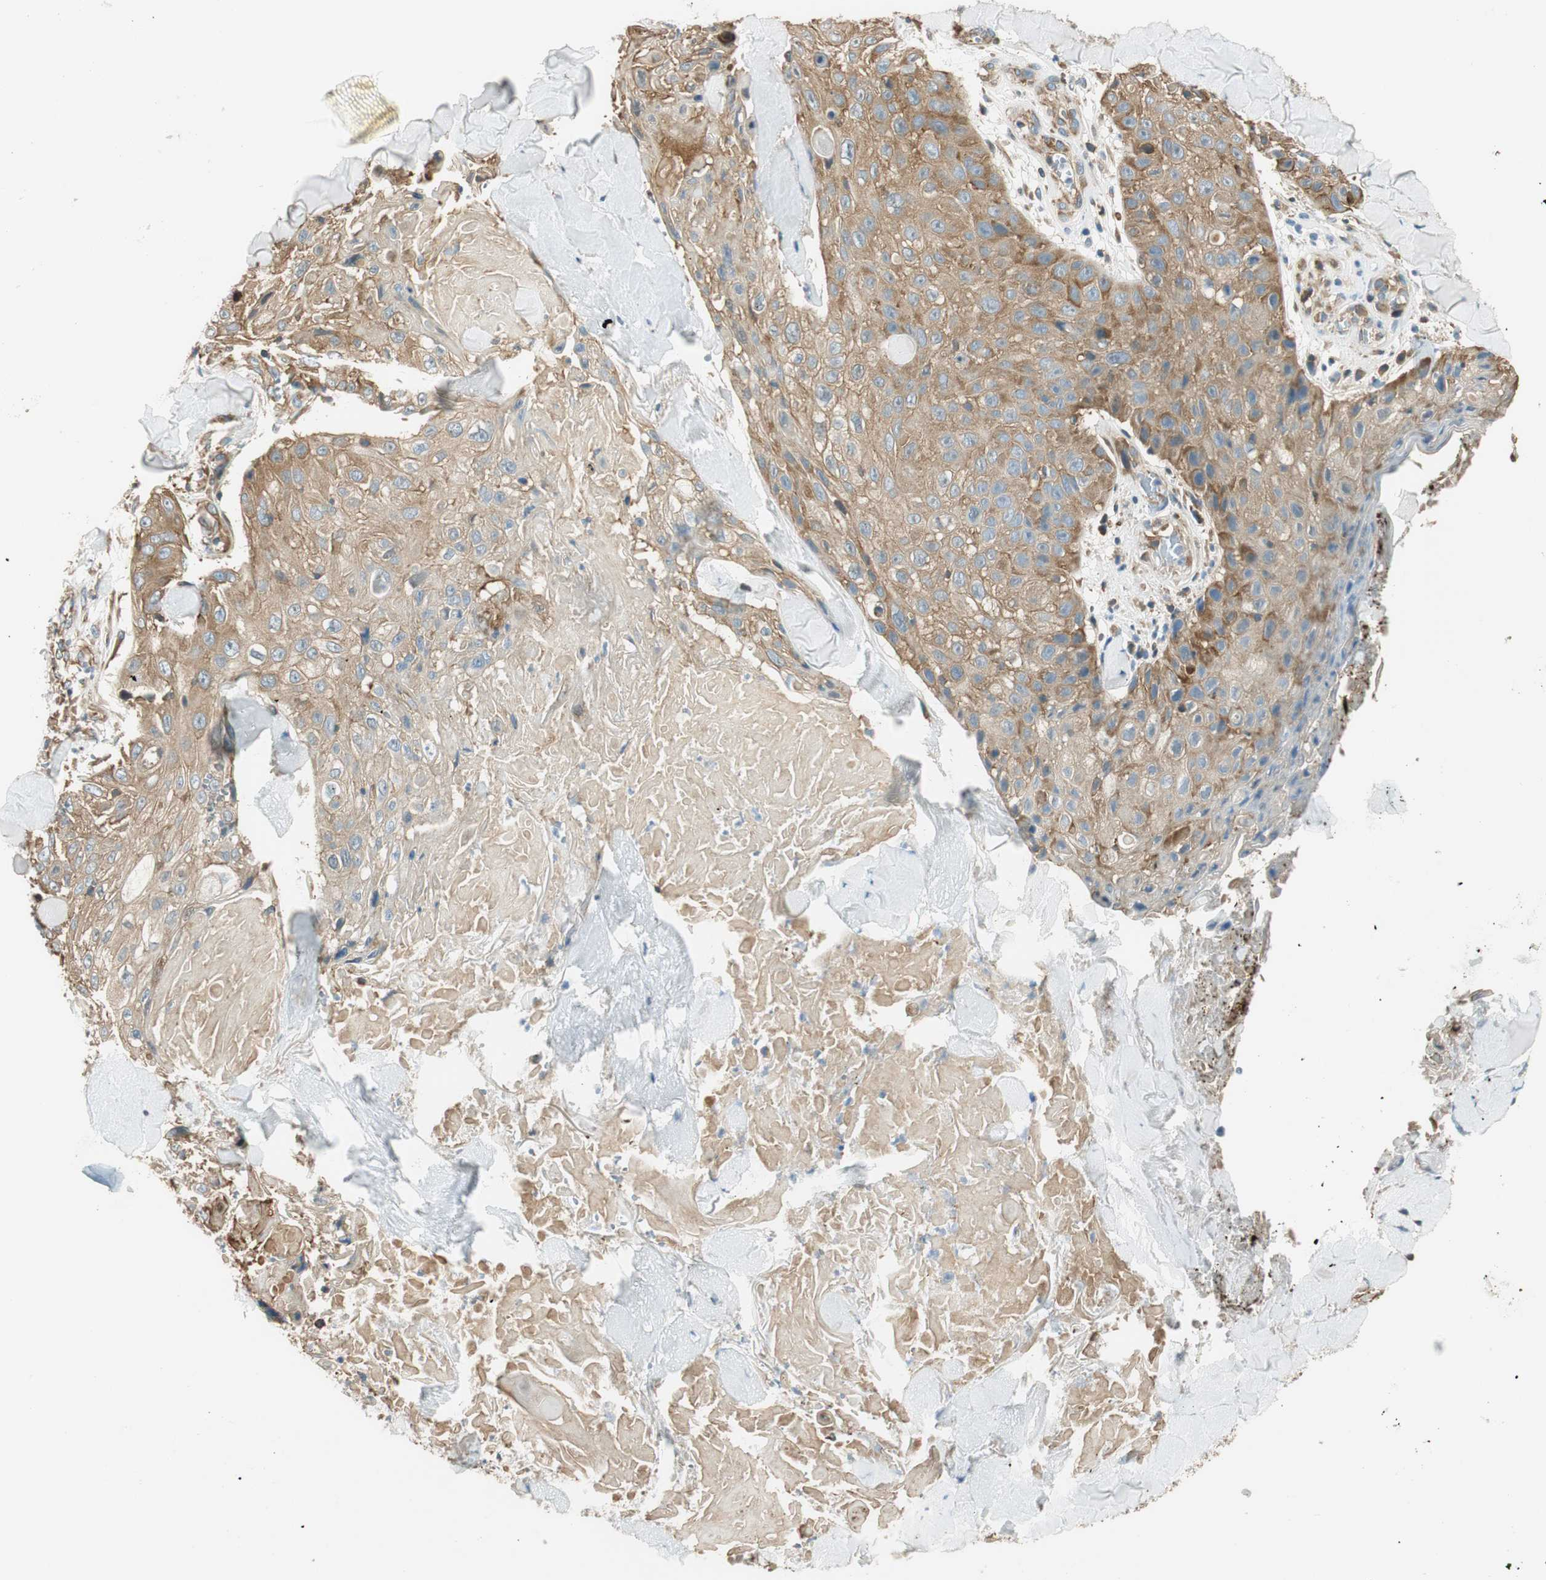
{"staining": {"intensity": "moderate", "quantity": ">75%", "location": "cytoplasmic/membranous"}, "tissue": "skin cancer", "cell_type": "Tumor cells", "image_type": "cancer", "snomed": [{"axis": "morphology", "description": "Squamous cell carcinoma, NOS"}, {"axis": "topography", "description": "Skin"}], "caption": "Squamous cell carcinoma (skin) tissue exhibits moderate cytoplasmic/membranous expression in about >75% of tumor cells, visualized by immunohistochemistry.", "gene": "PI4K2B", "patient": {"sex": "male", "age": 86}}